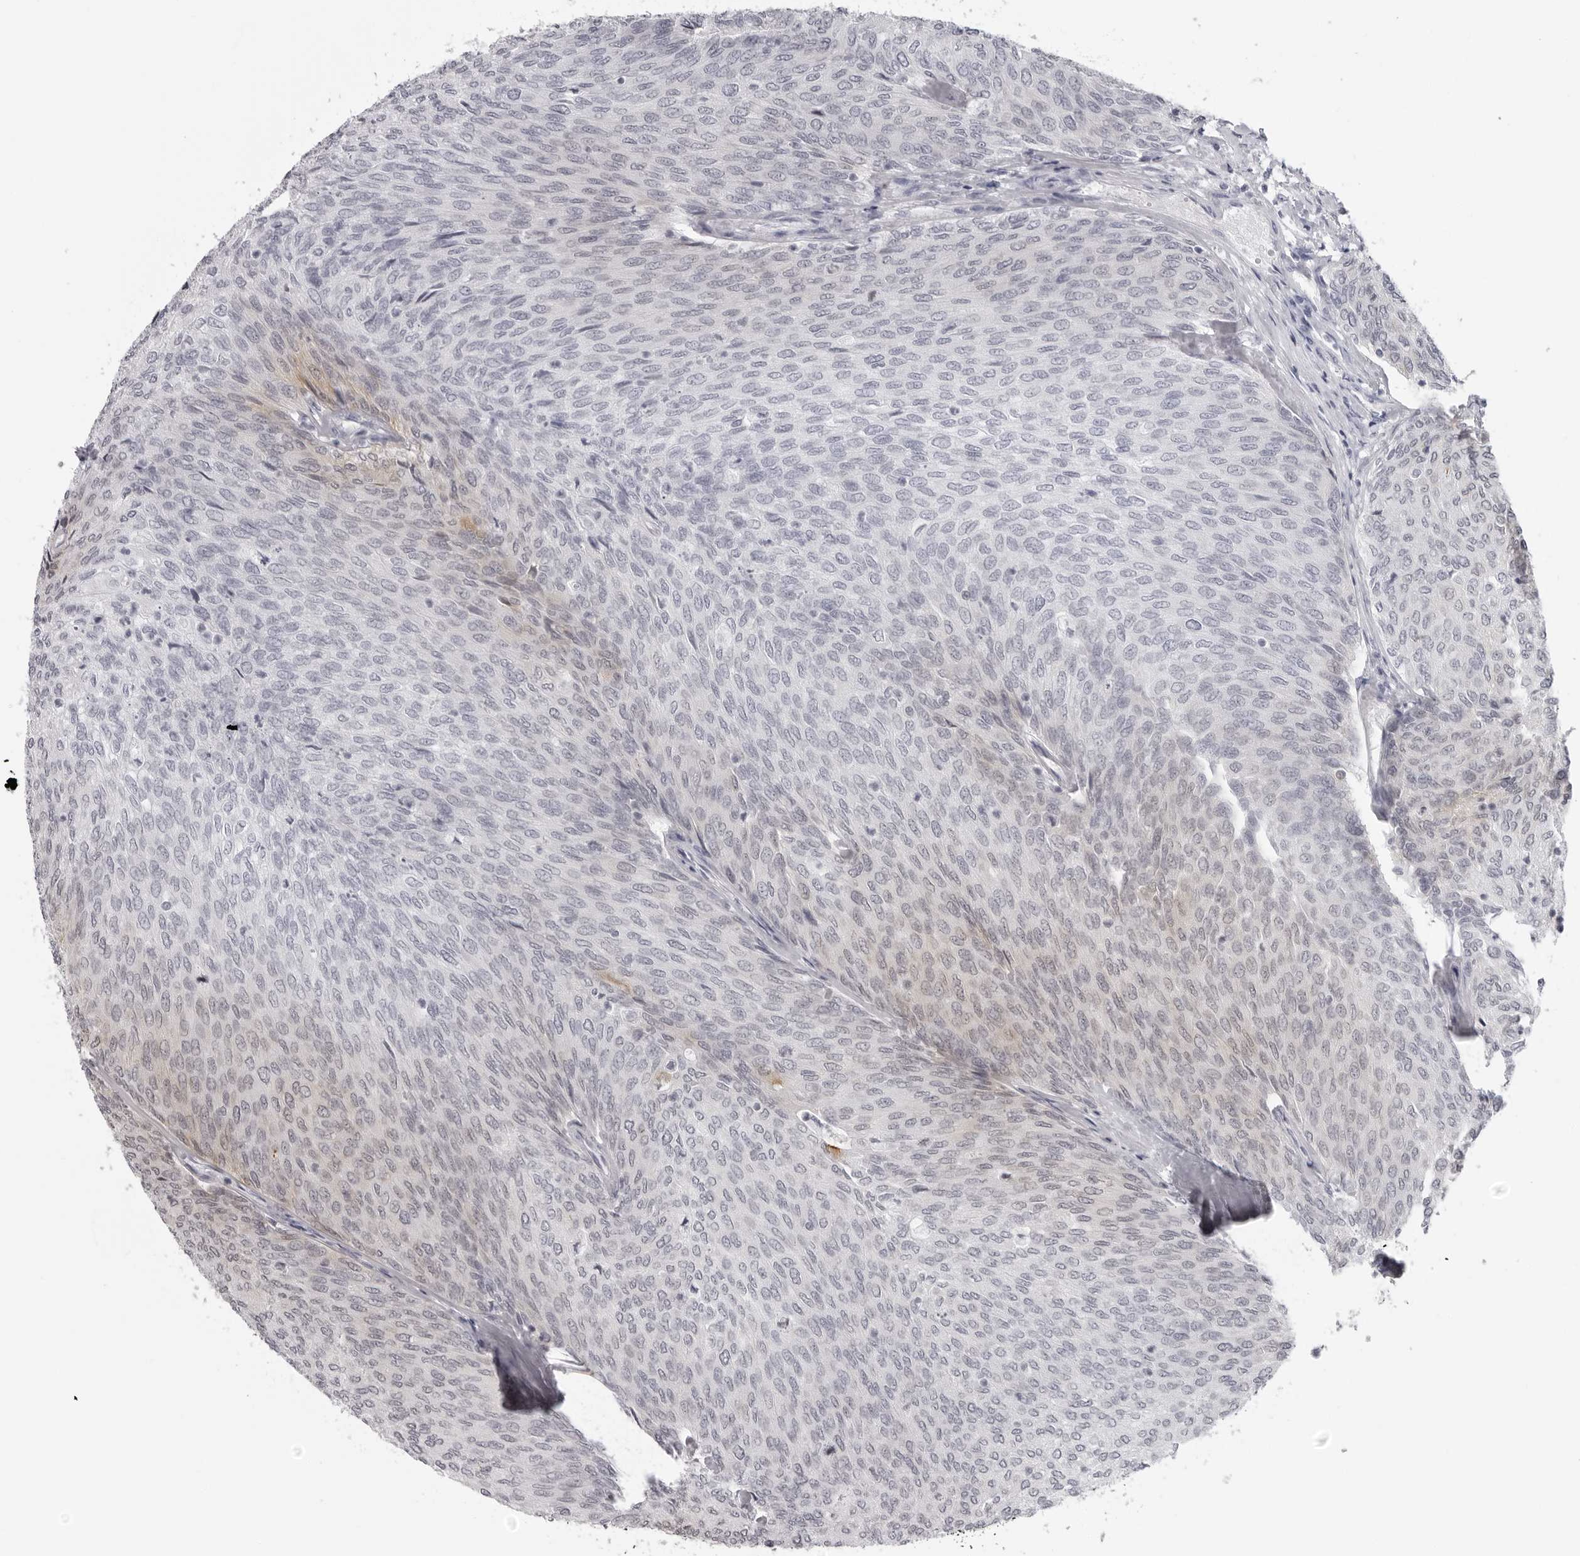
{"staining": {"intensity": "weak", "quantity": "<25%", "location": "cytoplasmic/membranous"}, "tissue": "urothelial cancer", "cell_type": "Tumor cells", "image_type": "cancer", "snomed": [{"axis": "morphology", "description": "Urothelial carcinoma, Low grade"}, {"axis": "topography", "description": "Urinary bladder"}], "caption": "Urothelial carcinoma (low-grade) was stained to show a protein in brown. There is no significant positivity in tumor cells.", "gene": "DNALI1", "patient": {"sex": "female", "age": 79}}